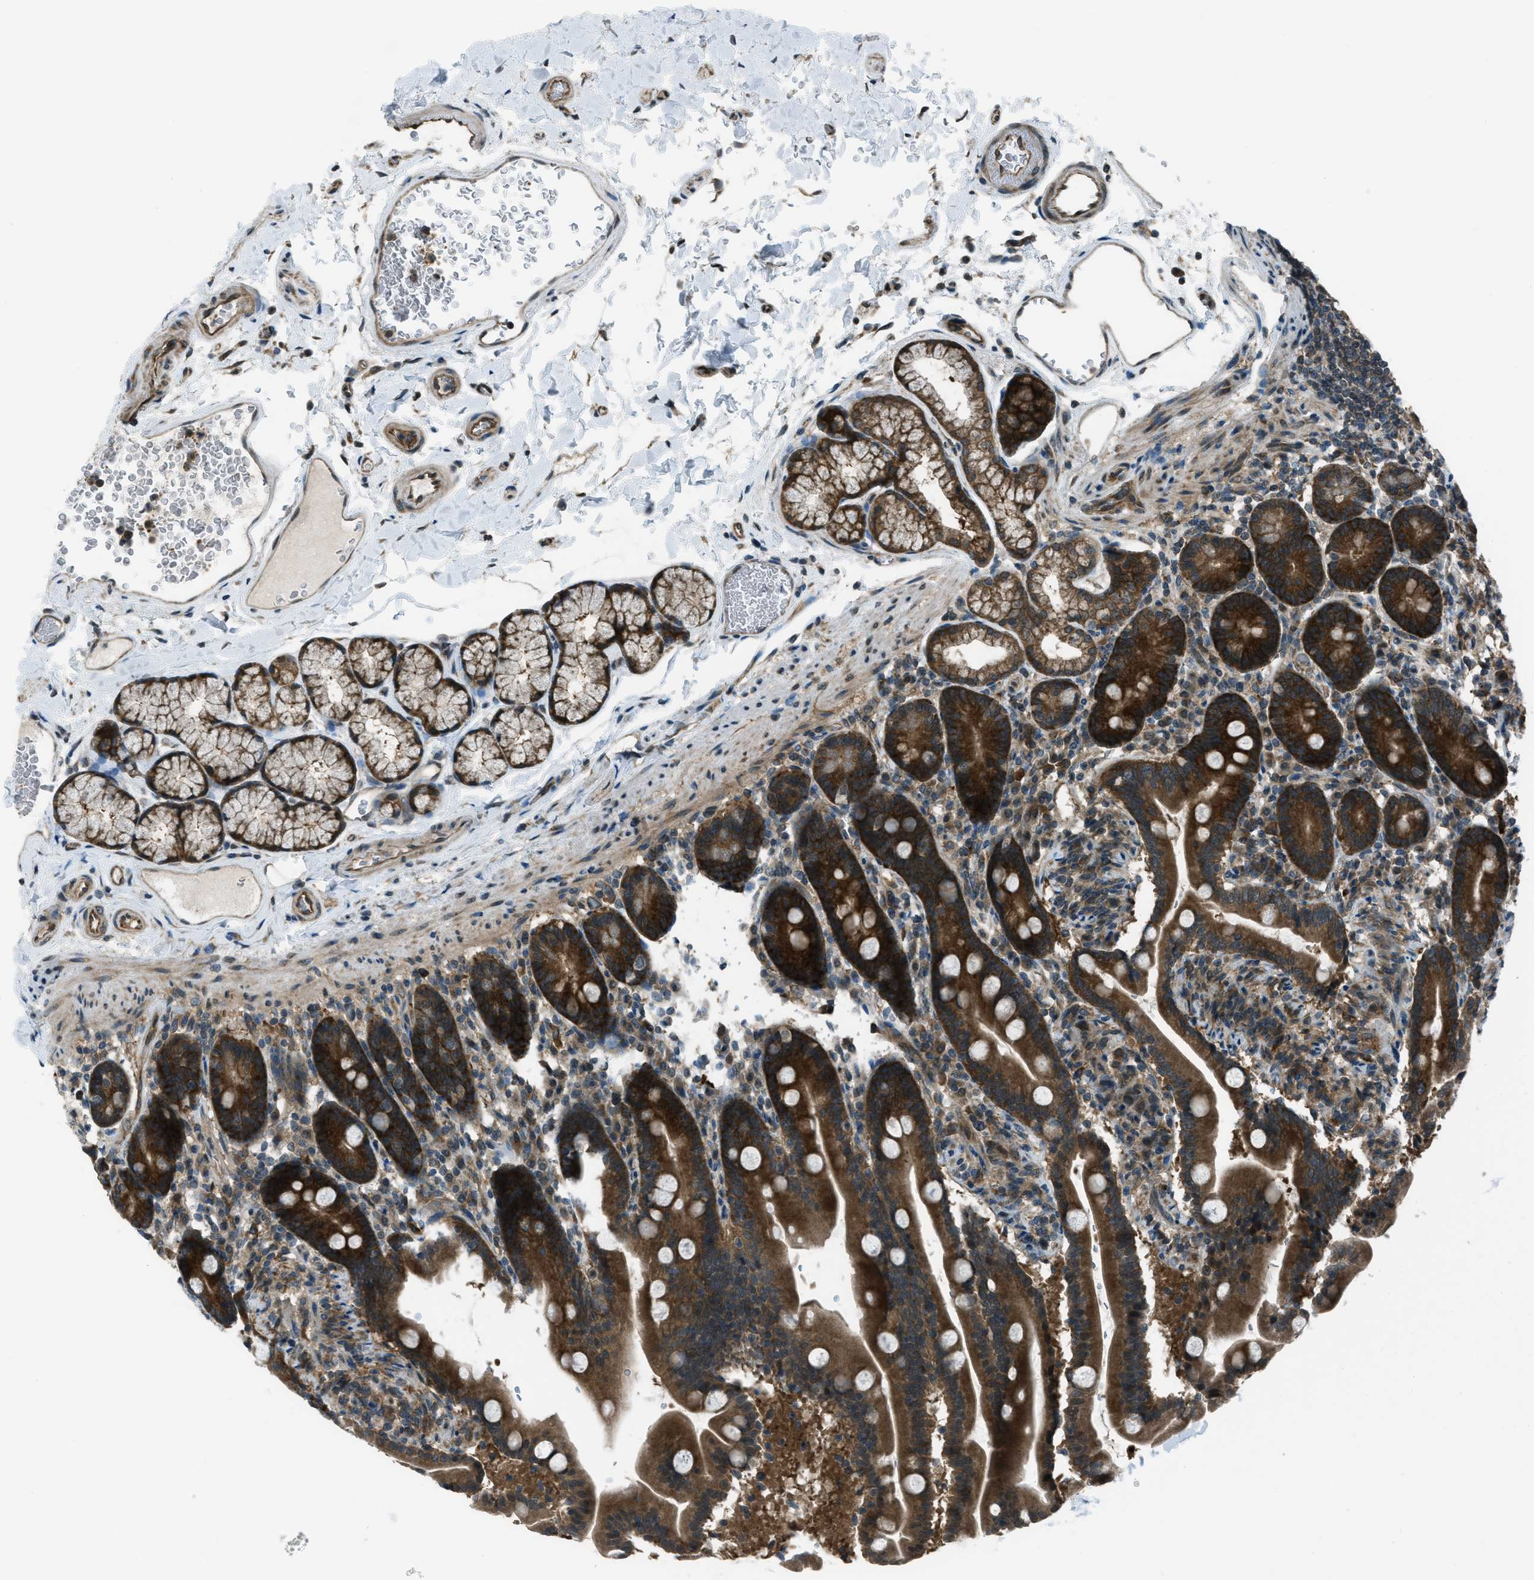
{"staining": {"intensity": "strong", "quantity": ">75%", "location": "cytoplasmic/membranous"}, "tissue": "duodenum", "cell_type": "Glandular cells", "image_type": "normal", "snomed": [{"axis": "morphology", "description": "Normal tissue, NOS"}, {"axis": "topography", "description": "Duodenum"}], "caption": "IHC (DAB) staining of unremarkable duodenum exhibits strong cytoplasmic/membranous protein positivity in approximately >75% of glandular cells.", "gene": "ASAP2", "patient": {"sex": "male", "age": 54}}